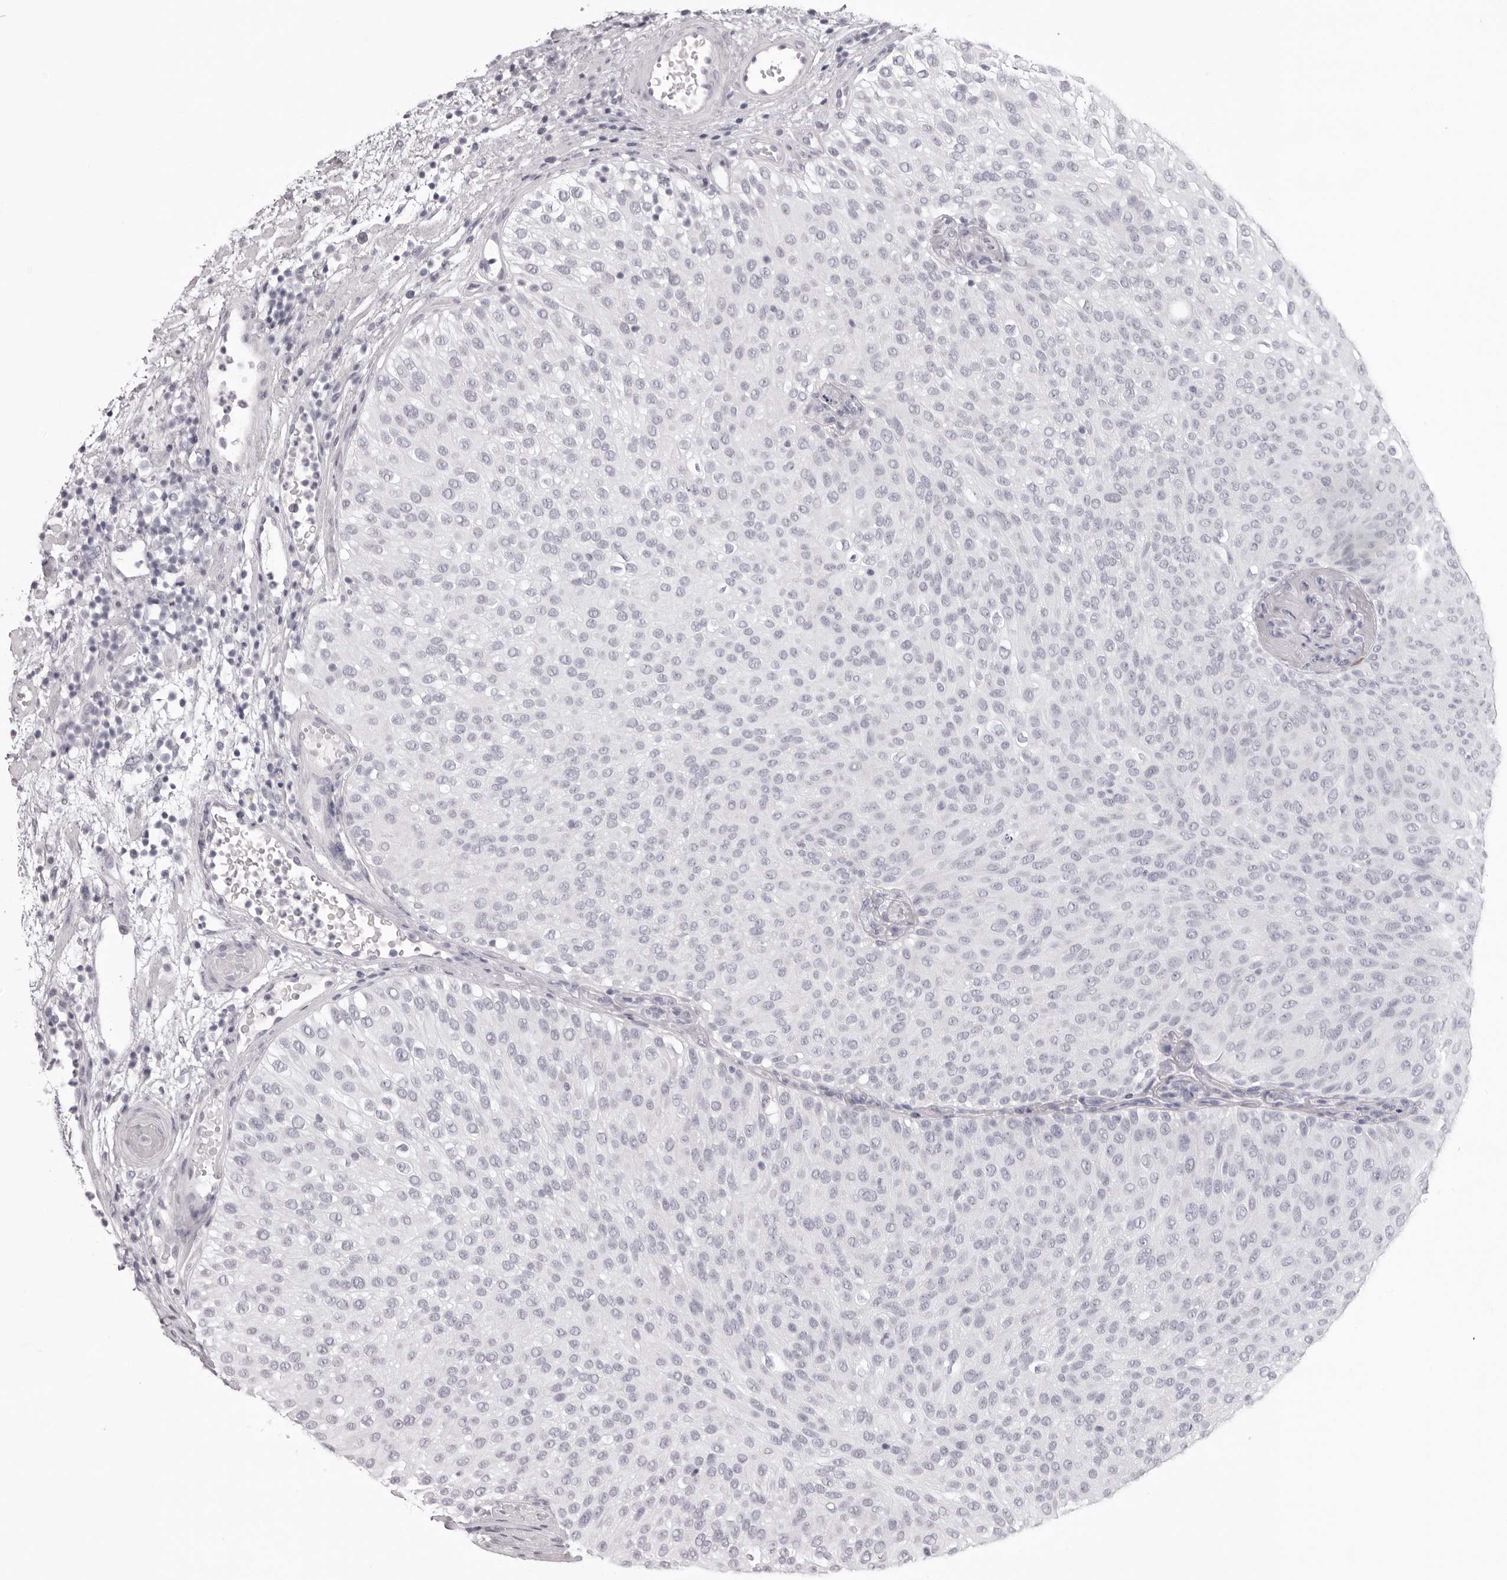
{"staining": {"intensity": "negative", "quantity": "none", "location": "none"}, "tissue": "urothelial cancer", "cell_type": "Tumor cells", "image_type": "cancer", "snomed": [{"axis": "morphology", "description": "Urothelial carcinoma, Low grade"}, {"axis": "topography", "description": "Urinary bladder"}], "caption": "Immunohistochemical staining of human urothelial cancer displays no significant expression in tumor cells.", "gene": "CST1", "patient": {"sex": "male", "age": 78}}